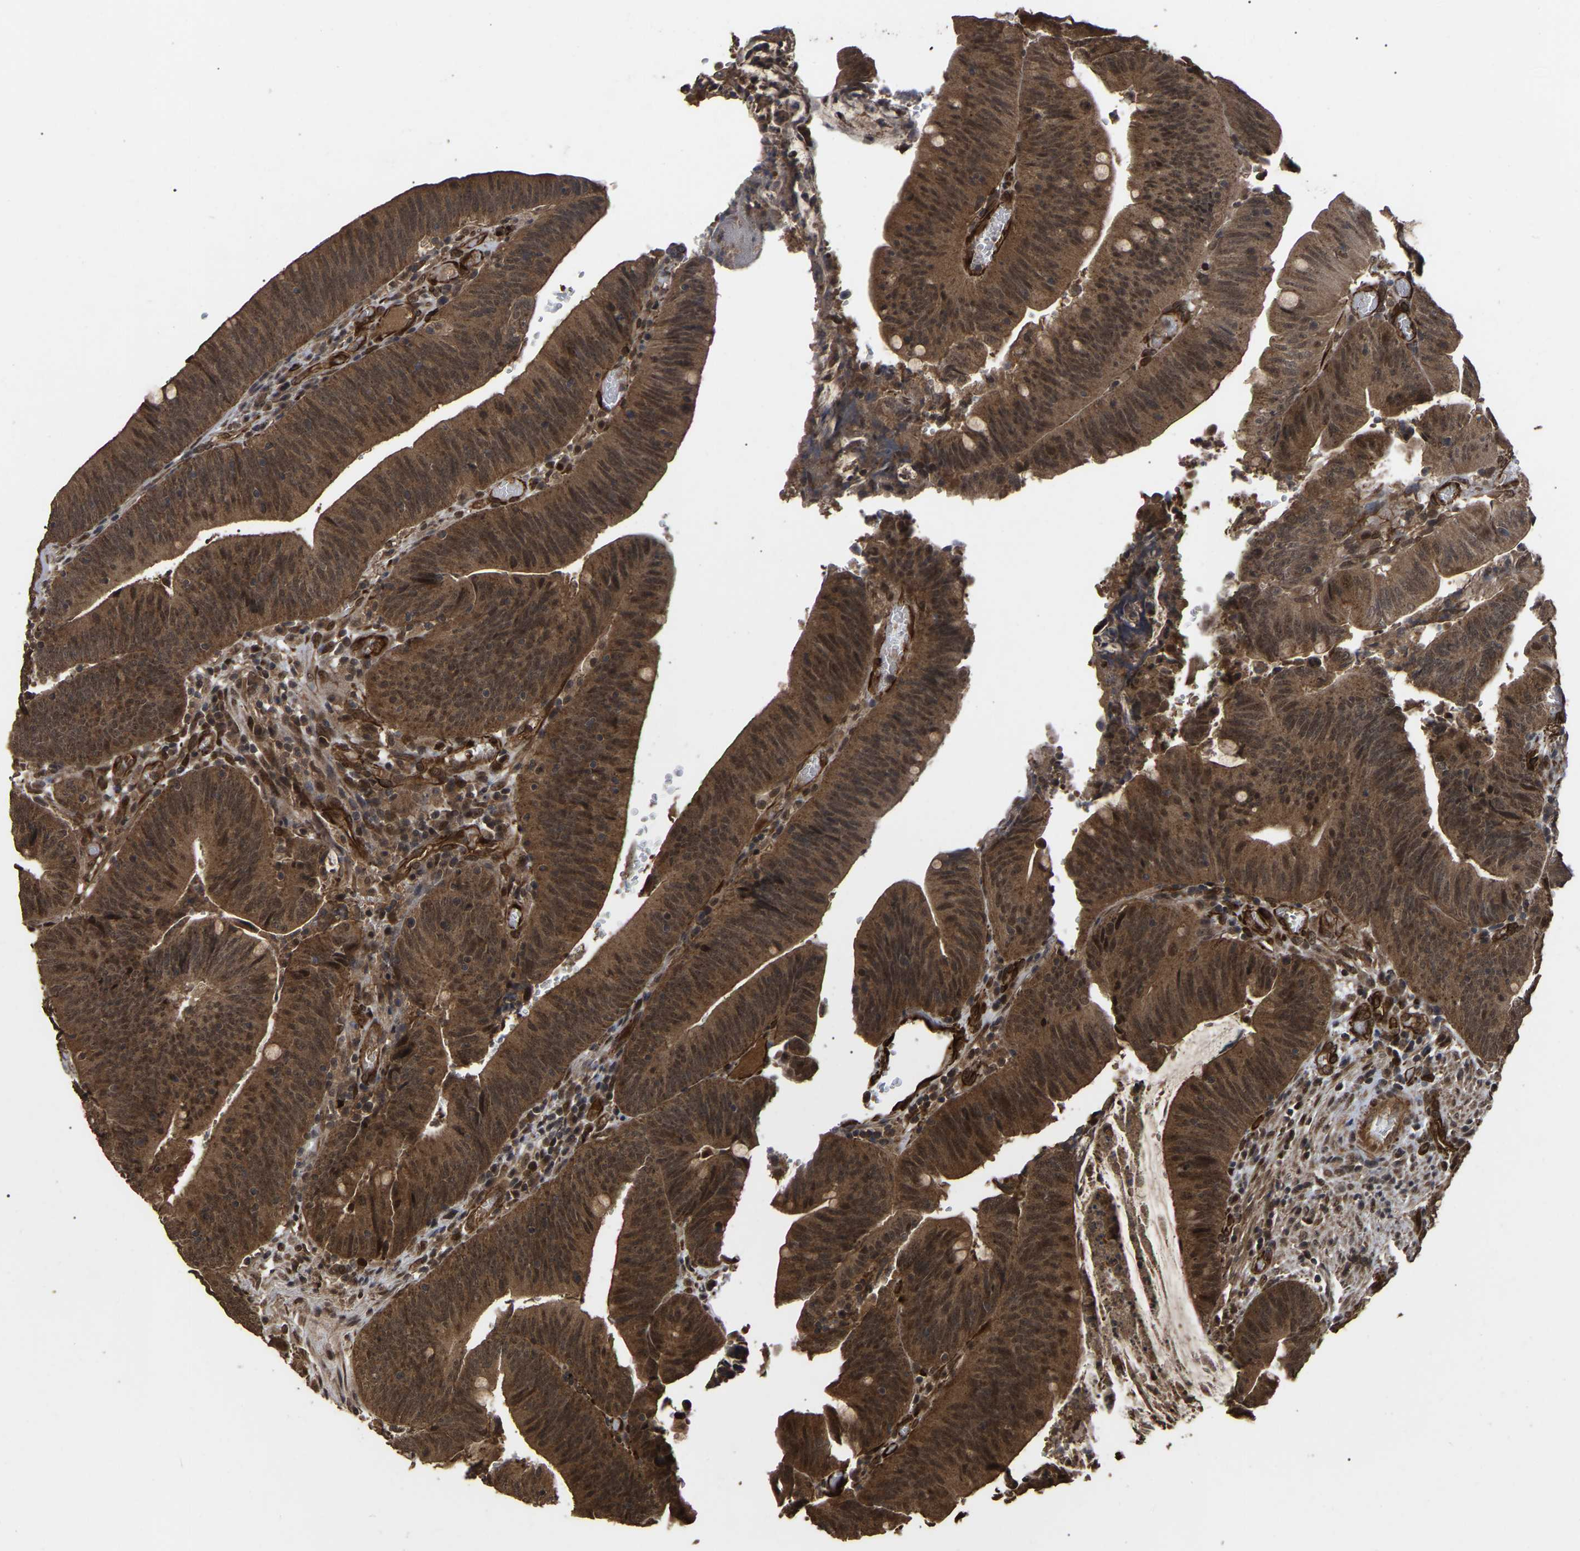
{"staining": {"intensity": "strong", "quantity": ">75%", "location": "cytoplasmic/membranous,nuclear"}, "tissue": "colorectal cancer", "cell_type": "Tumor cells", "image_type": "cancer", "snomed": [{"axis": "morphology", "description": "Normal tissue, NOS"}, {"axis": "morphology", "description": "Adenocarcinoma, NOS"}, {"axis": "topography", "description": "Rectum"}], "caption": "About >75% of tumor cells in human colorectal adenocarcinoma demonstrate strong cytoplasmic/membranous and nuclear protein positivity as visualized by brown immunohistochemical staining.", "gene": "FAM161B", "patient": {"sex": "female", "age": 66}}